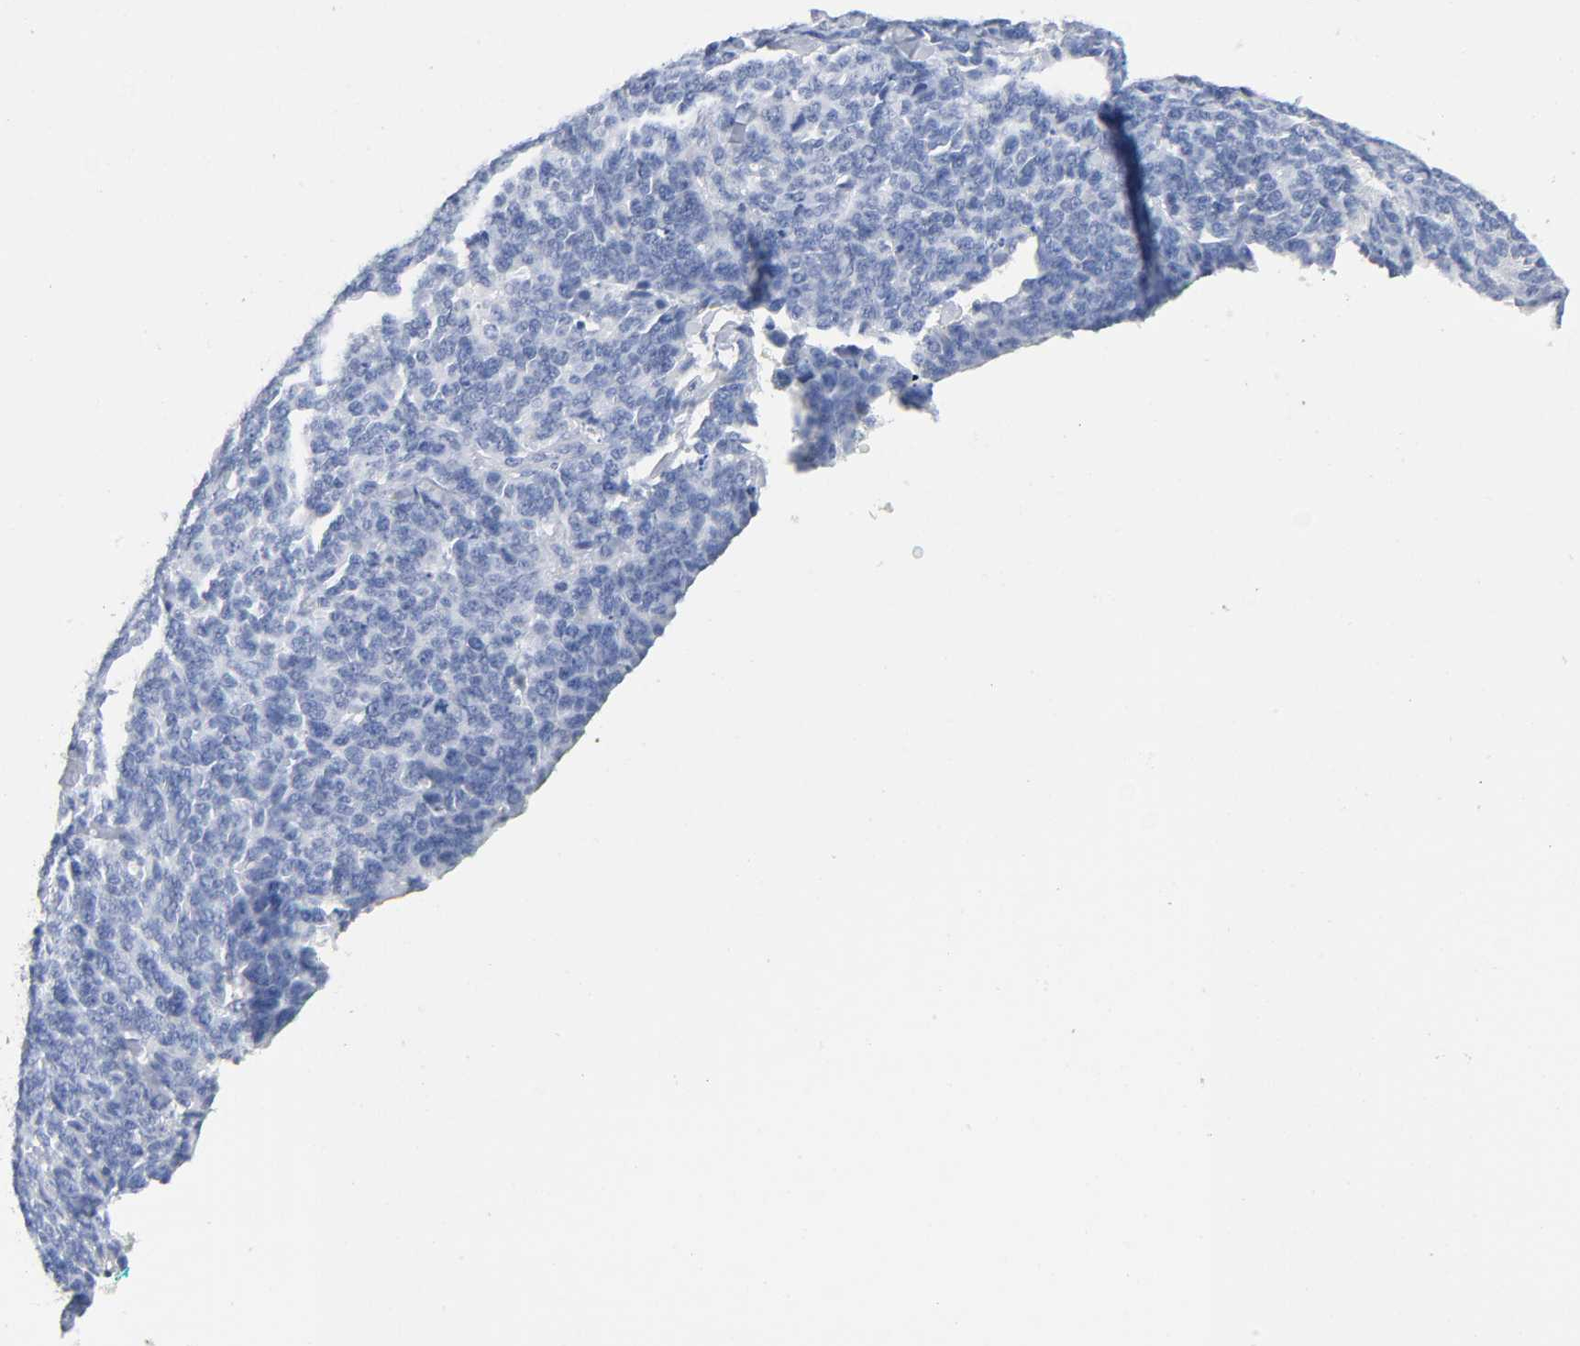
{"staining": {"intensity": "negative", "quantity": "none", "location": "none"}, "tissue": "lung cancer", "cell_type": "Tumor cells", "image_type": "cancer", "snomed": [{"axis": "morphology", "description": "Neoplasm, malignant, NOS"}, {"axis": "topography", "description": "Lung"}], "caption": "Tumor cells show no significant staining in lung neoplasm (malignant).", "gene": "TNC", "patient": {"sex": "female", "age": 58}}